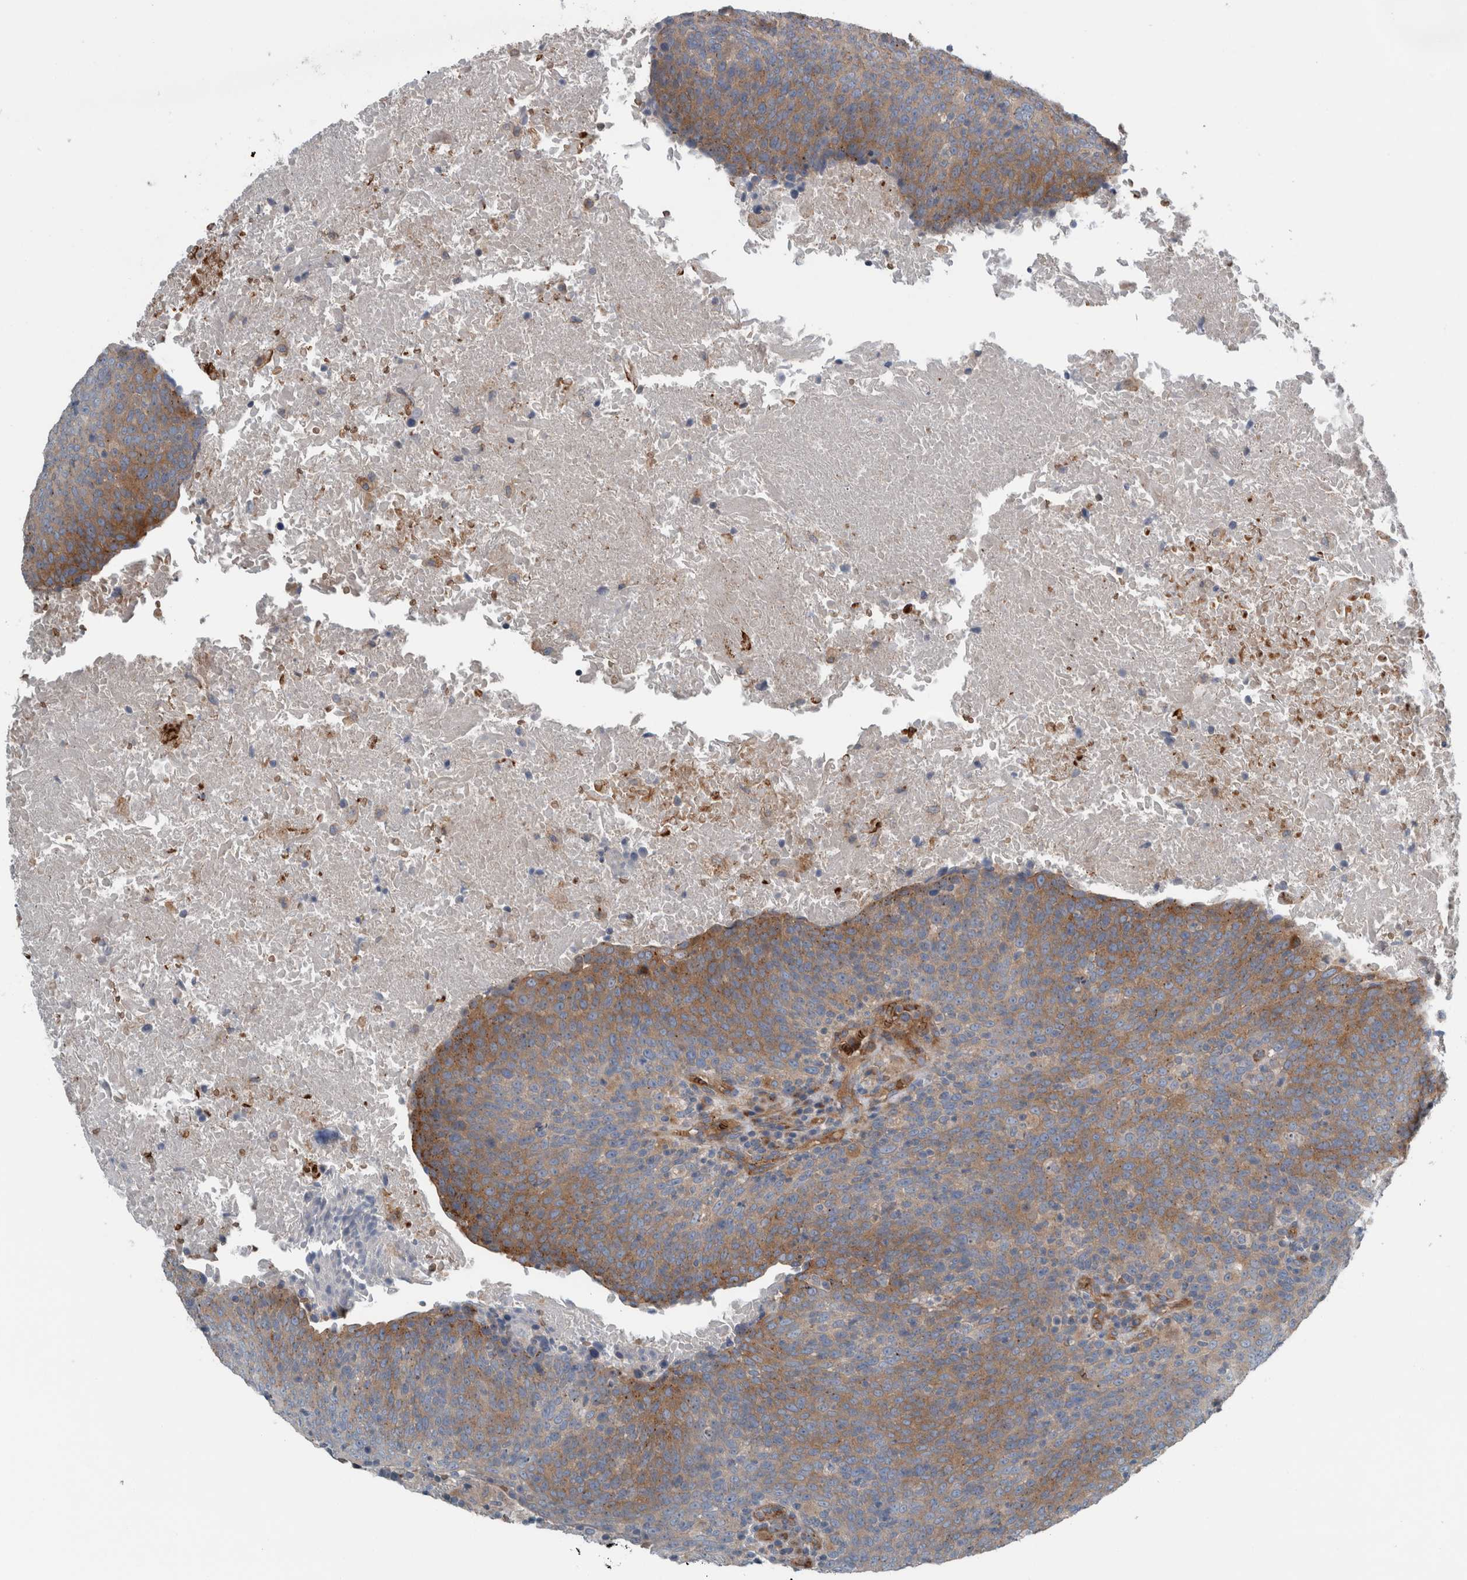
{"staining": {"intensity": "moderate", "quantity": "25%-75%", "location": "cytoplasmic/membranous"}, "tissue": "head and neck cancer", "cell_type": "Tumor cells", "image_type": "cancer", "snomed": [{"axis": "morphology", "description": "Squamous cell carcinoma, NOS"}, {"axis": "morphology", "description": "Squamous cell carcinoma, metastatic, NOS"}, {"axis": "topography", "description": "Lymph node"}, {"axis": "topography", "description": "Head-Neck"}], "caption": "A brown stain shows moderate cytoplasmic/membranous expression of a protein in metastatic squamous cell carcinoma (head and neck) tumor cells.", "gene": "GLT8D2", "patient": {"sex": "male", "age": 62}}